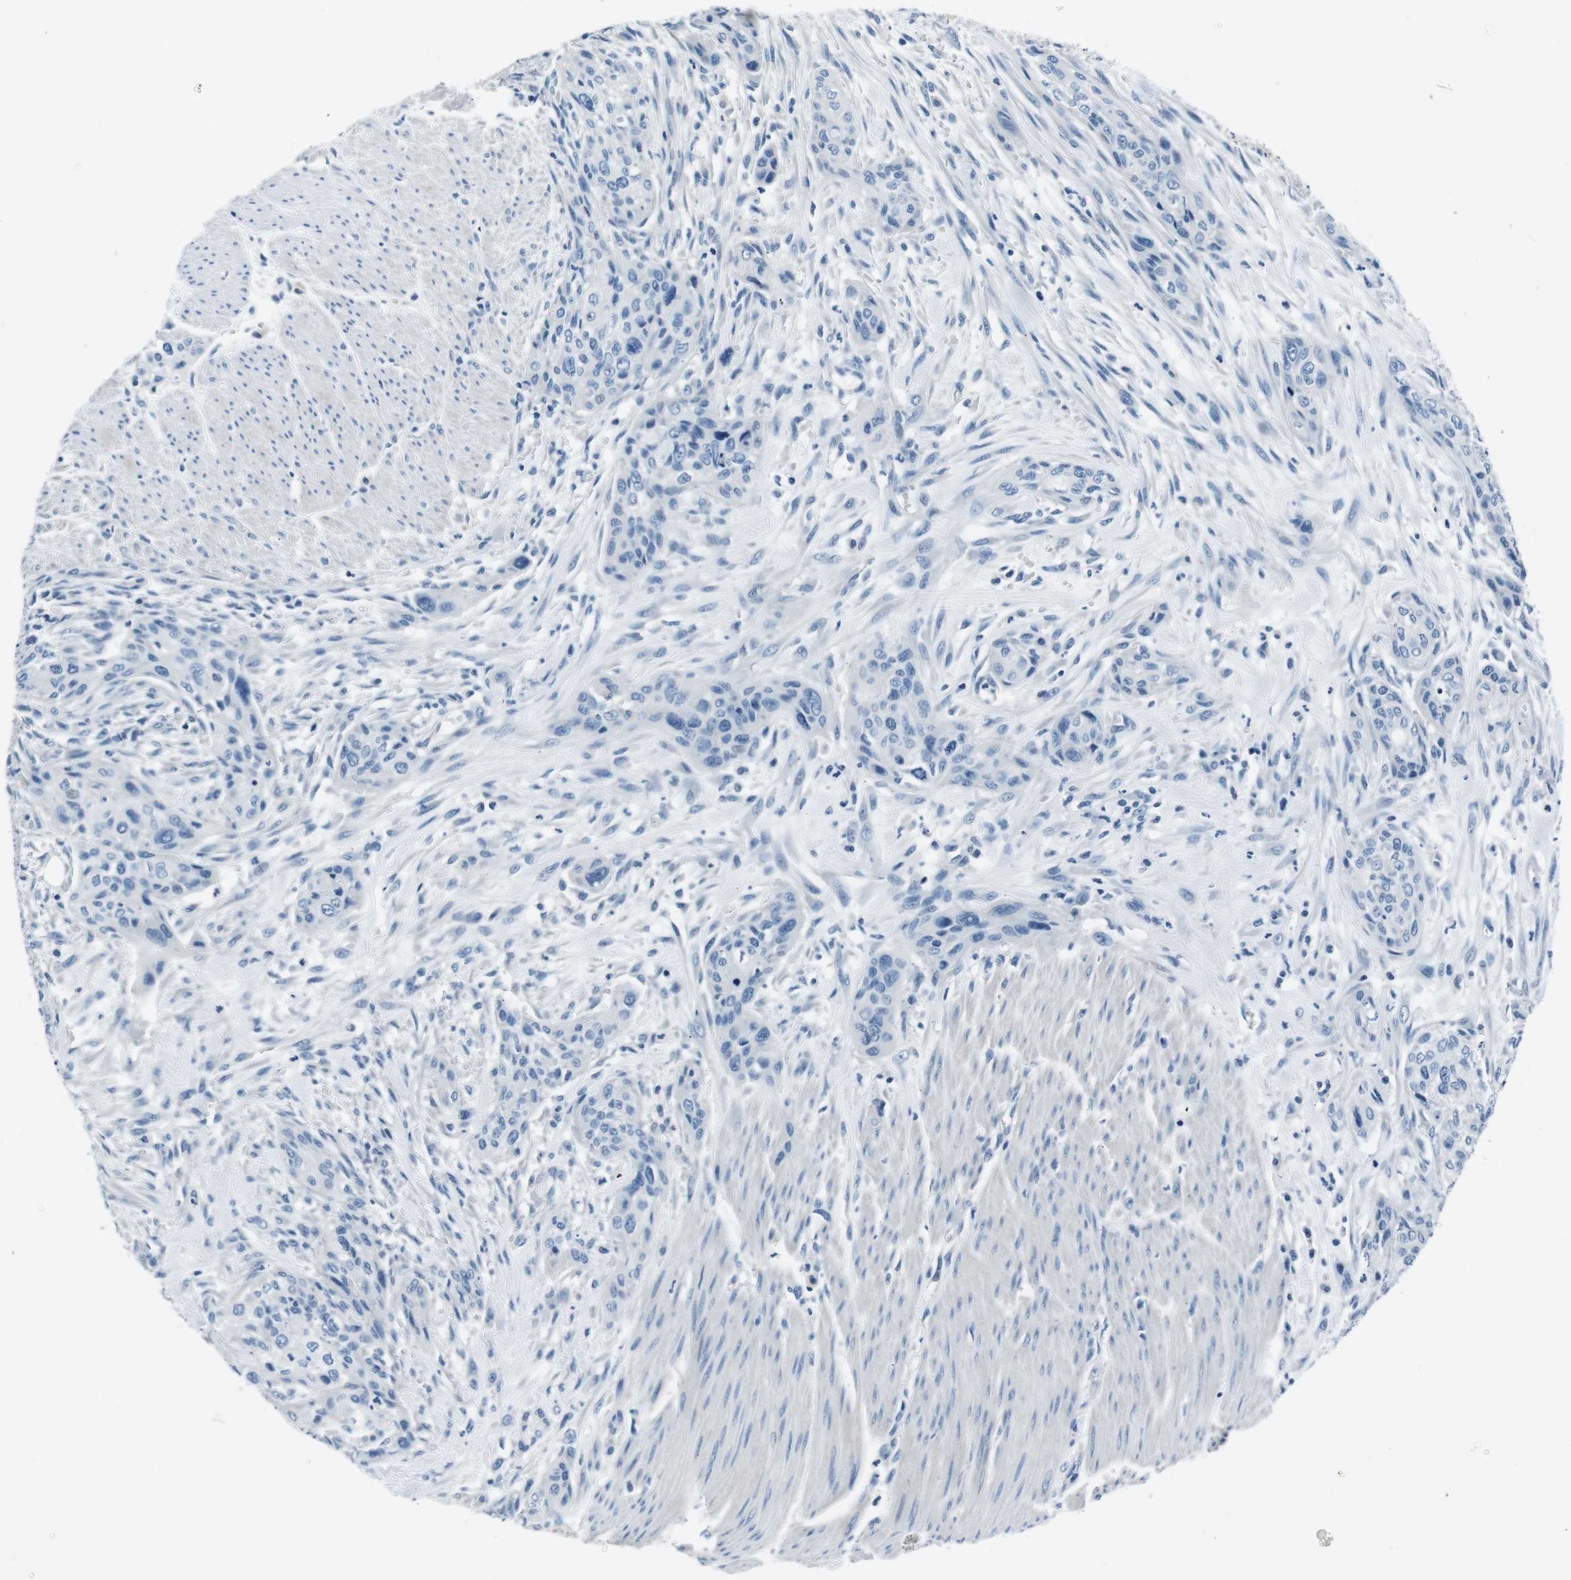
{"staining": {"intensity": "negative", "quantity": "none", "location": "none"}, "tissue": "urothelial cancer", "cell_type": "Tumor cells", "image_type": "cancer", "snomed": [{"axis": "morphology", "description": "Urothelial carcinoma, High grade"}, {"axis": "topography", "description": "Urinary bladder"}], "caption": "IHC histopathology image of human high-grade urothelial carcinoma stained for a protein (brown), which shows no expression in tumor cells.", "gene": "CASQ1", "patient": {"sex": "male", "age": 35}}